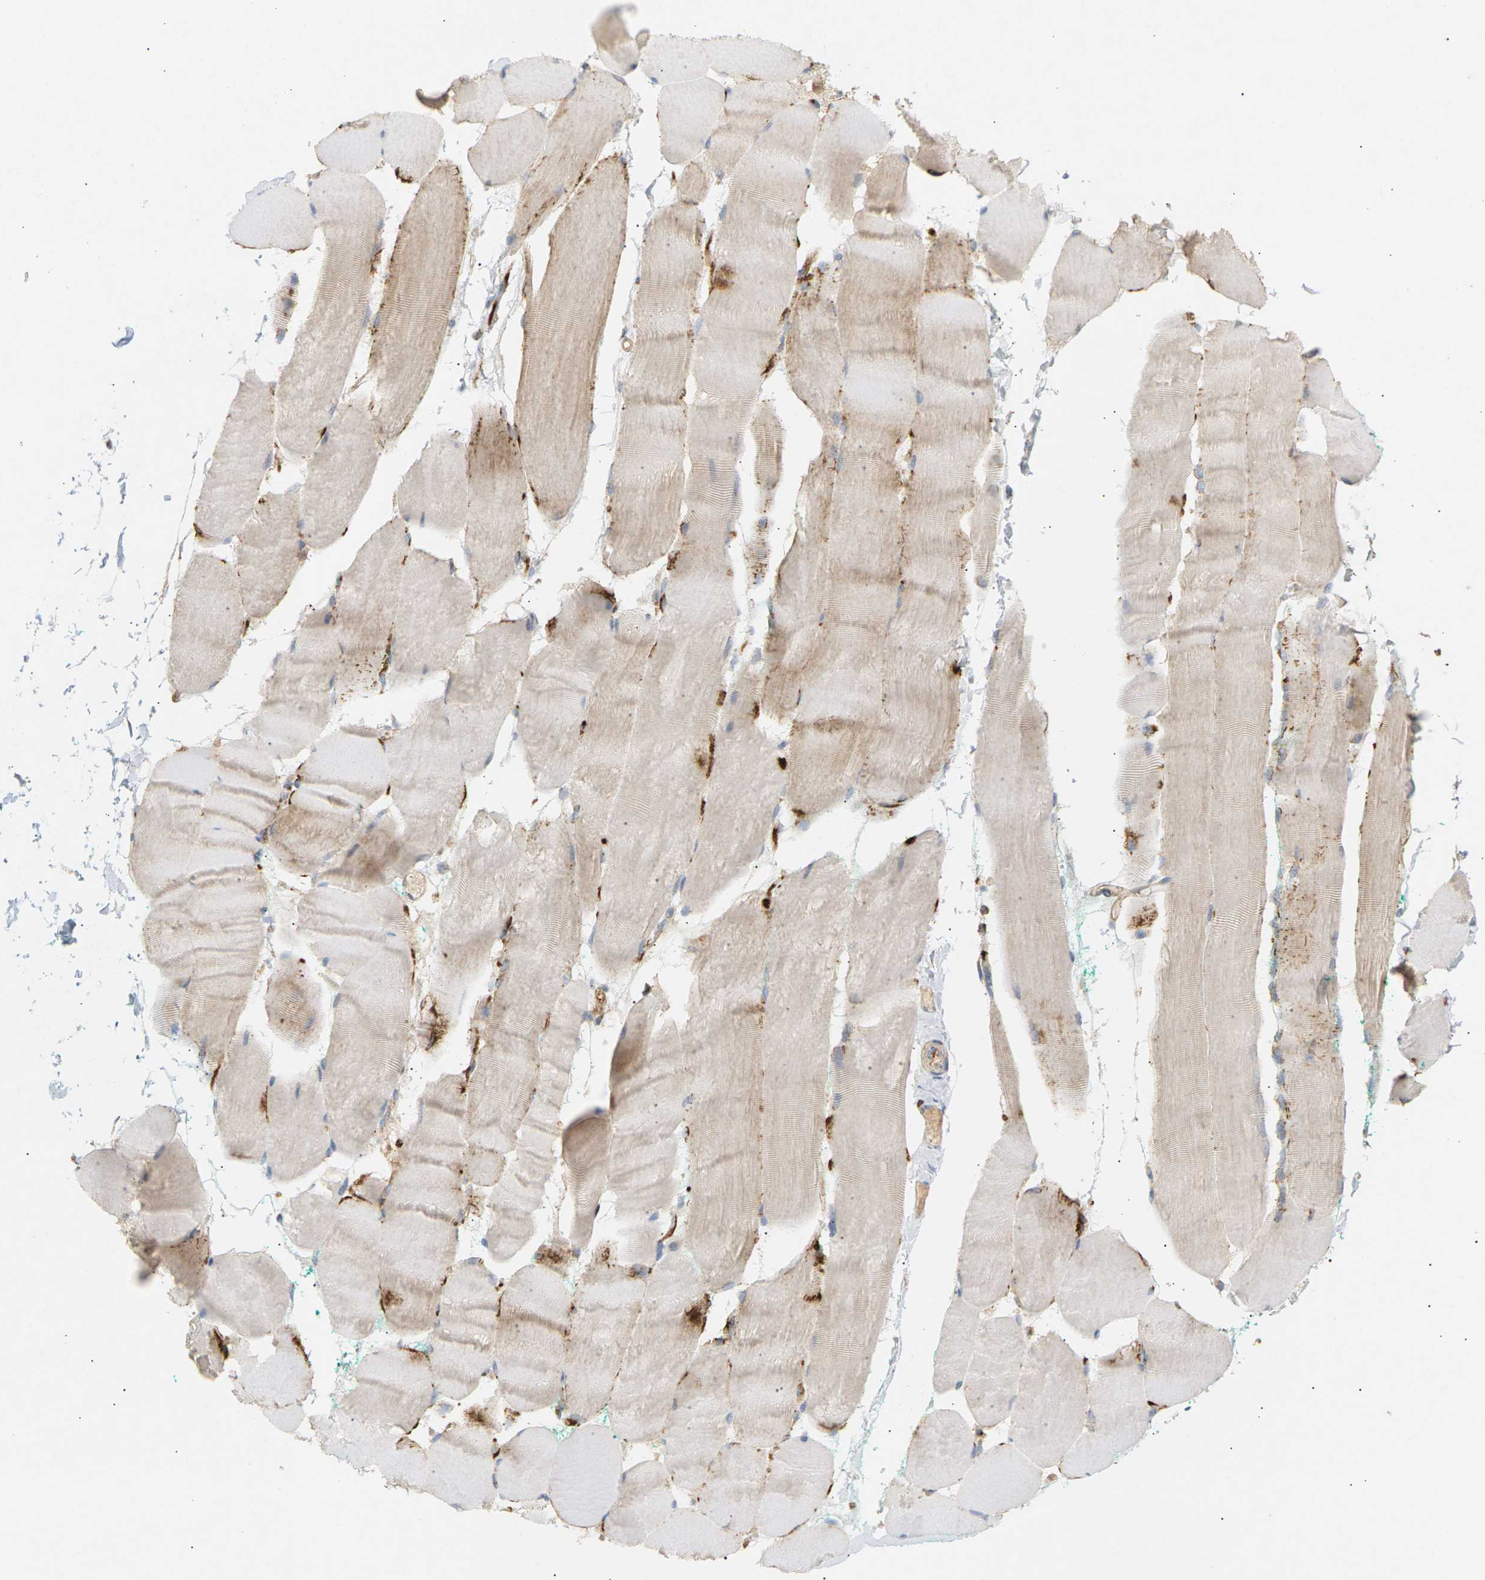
{"staining": {"intensity": "moderate", "quantity": "<25%", "location": "cytoplasmic/membranous"}, "tissue": "skeletal muscle", "cell_type": "Myocytes", "image_type": "normal", "snomed": [{"axis": "morphology", "description": "Normal tissue, NOS"}, {"axis": "morphology", "description": "Squamous cell carcinoma, NOS"}, {"axis": "topography", "description": "Skeletal muscle"}], "caption": "Brown immunohistochemical staining in benign human skeletal muscle exhibits moderate cytoplasmic/membranous positivity in about <25% of myocytes.", "gene": "LIME1", "patient": {"sex": "male", "age": 51}}